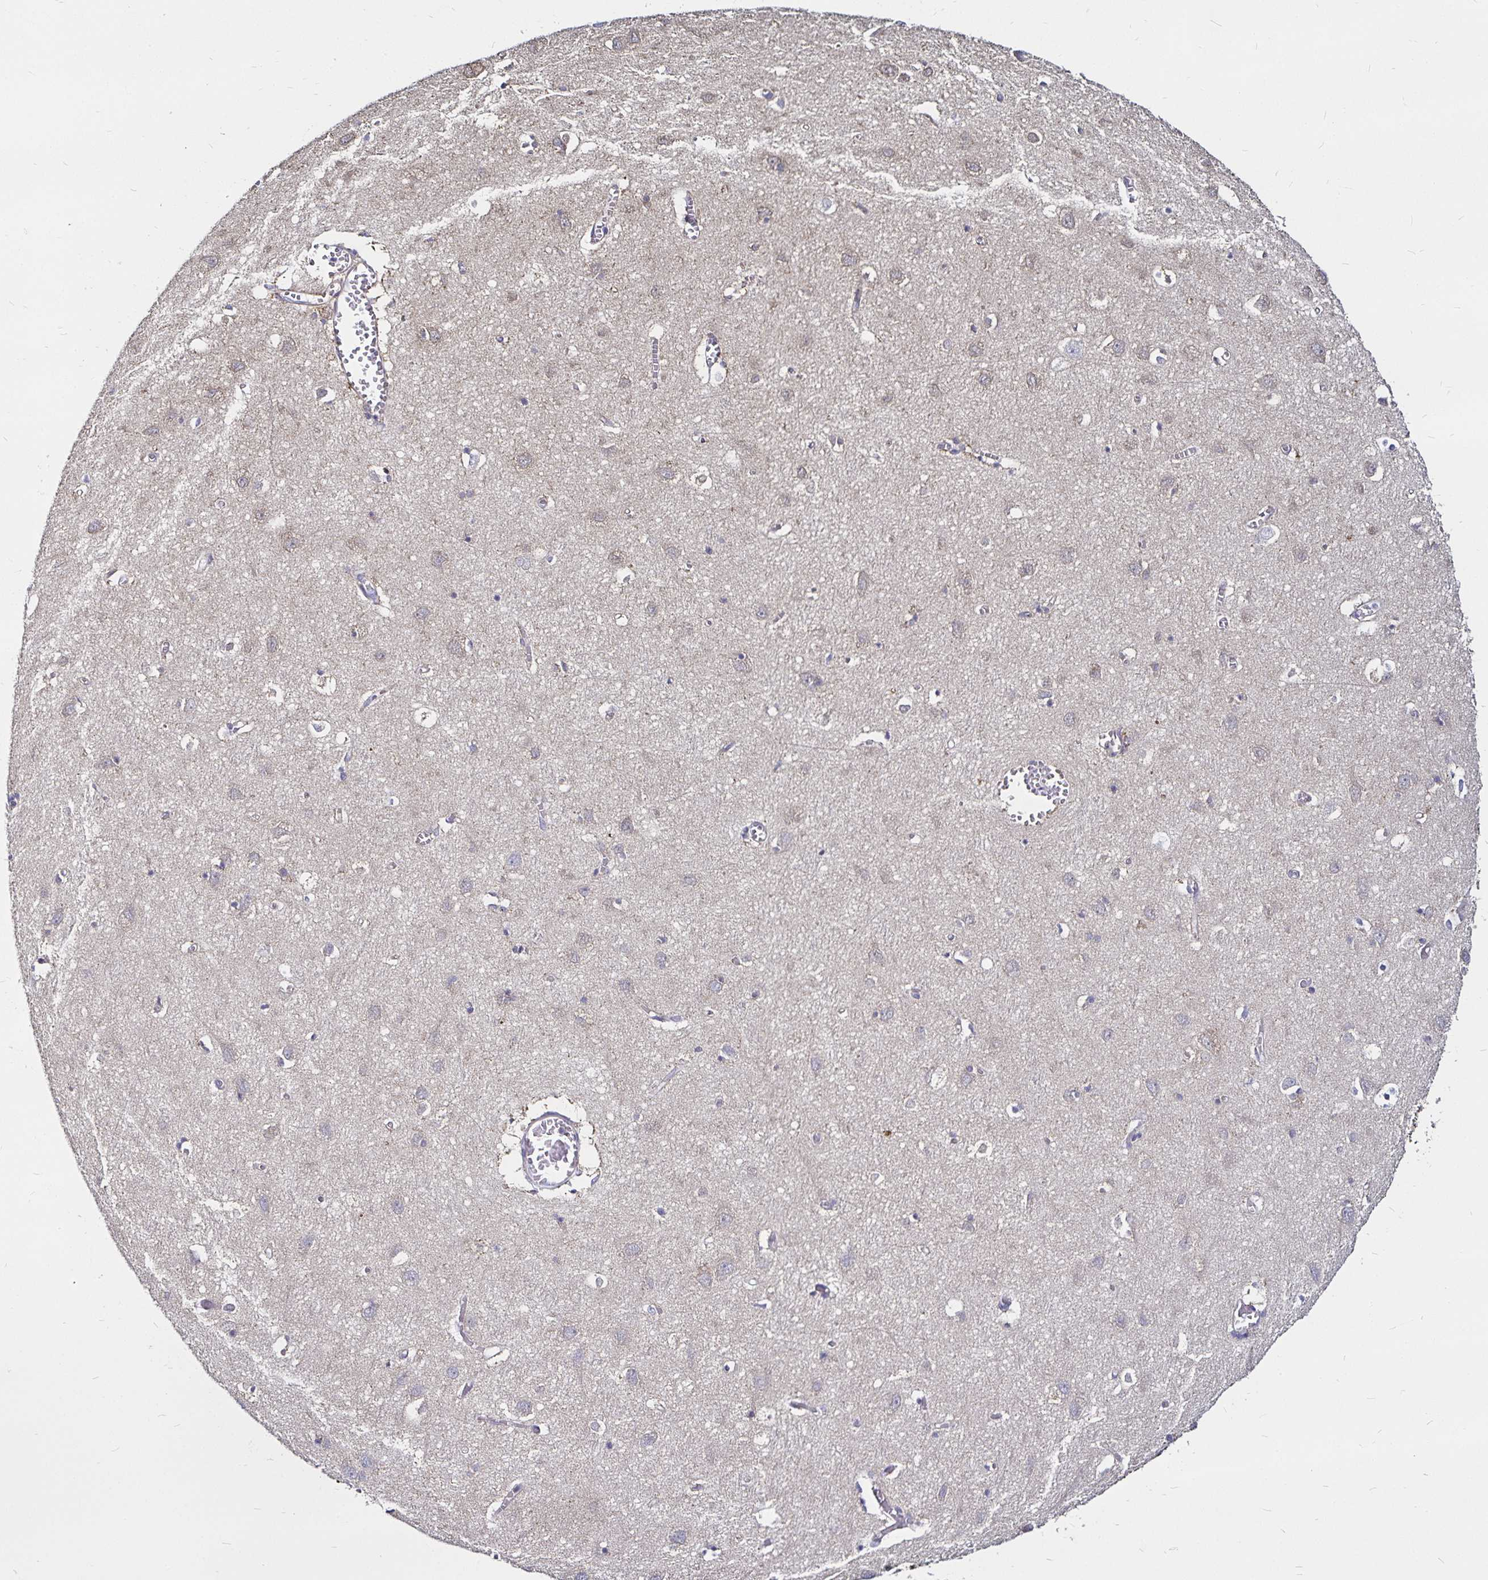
{"staining": {"intensity": "negative", "quantity": "none", "location": "none"}, "tissue": "cerebral cortex", "cell_type": "Endothelial cells", "image_type": "normal", "snomed": [{"axis": "morphology", "description": "Normal tissue, NOS"}, {"axis": "topography", "description": "Cerebral cortex"}], "caption": "Immunohistochemistry (IHC) photomicrograph of benign cerebral cortex: cerebral cortex stained with DAB shows no significant protein staining in endothelial cells.", "gene": "PGAM2", "patient": {"sex": "male", "age": 70}}